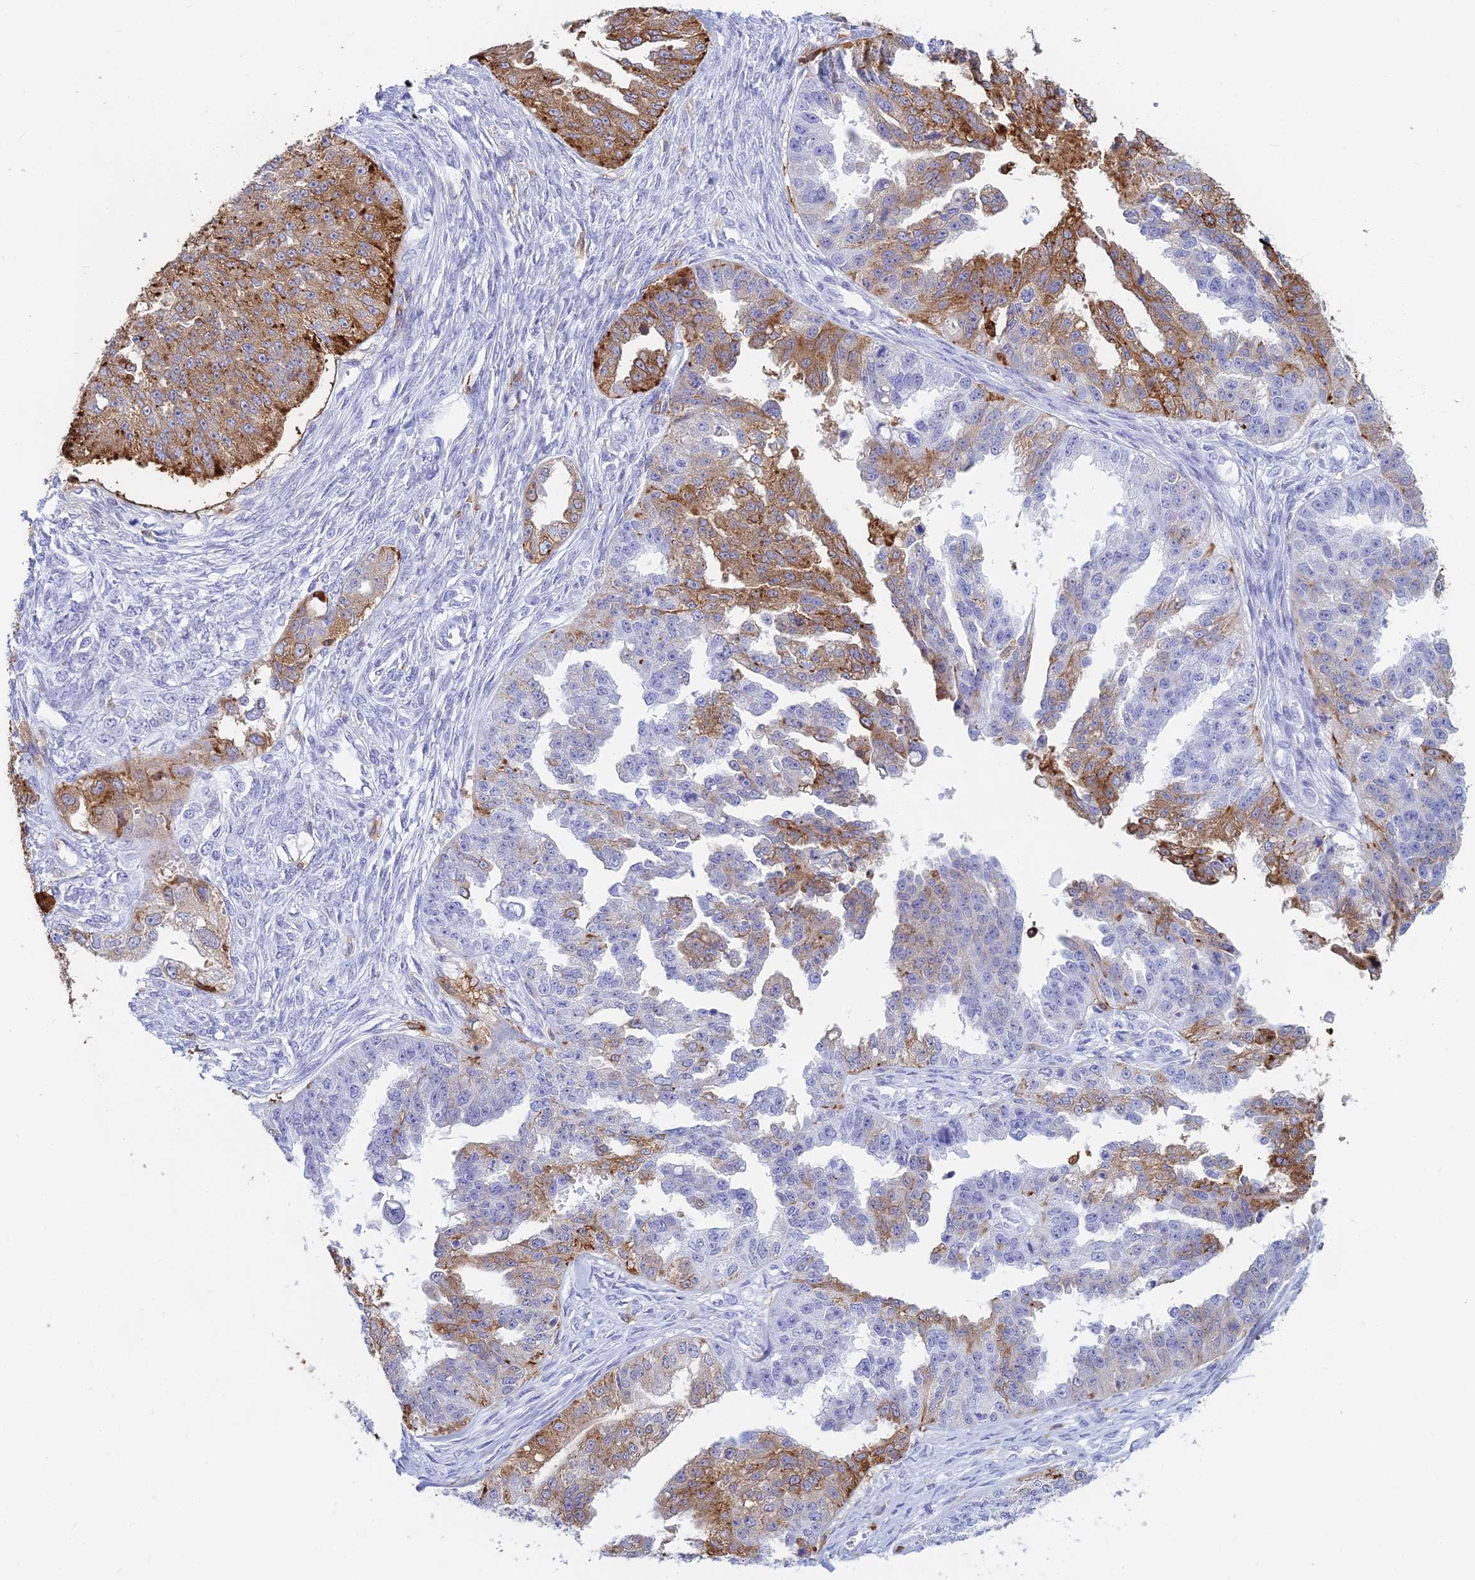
{"staining": {"intensity": "moderate", "quantity": "25%-75%", "location": "cytoplasmic/membranous"}, "tissue": "ovarian cancer", "cell_type": "Tumor cells", "image_type": "cancer", "snomed": [{"axis": "morphology", "description": "Cystadenocarcinoma, serous, NOS"}, {"axis": "topography", "description": "Ovary"}], "caption": "Moderate cytoplasmic/membranous protein positivity is seen in approximately 25%-75% of tumor cells in serous cystadenocarcinoma (ovarian). (DAB IHC with brightfield microscopy, high magnification).", "gene": "HLA-DRB1", "patient": {"sex": "female", "age": 58}}